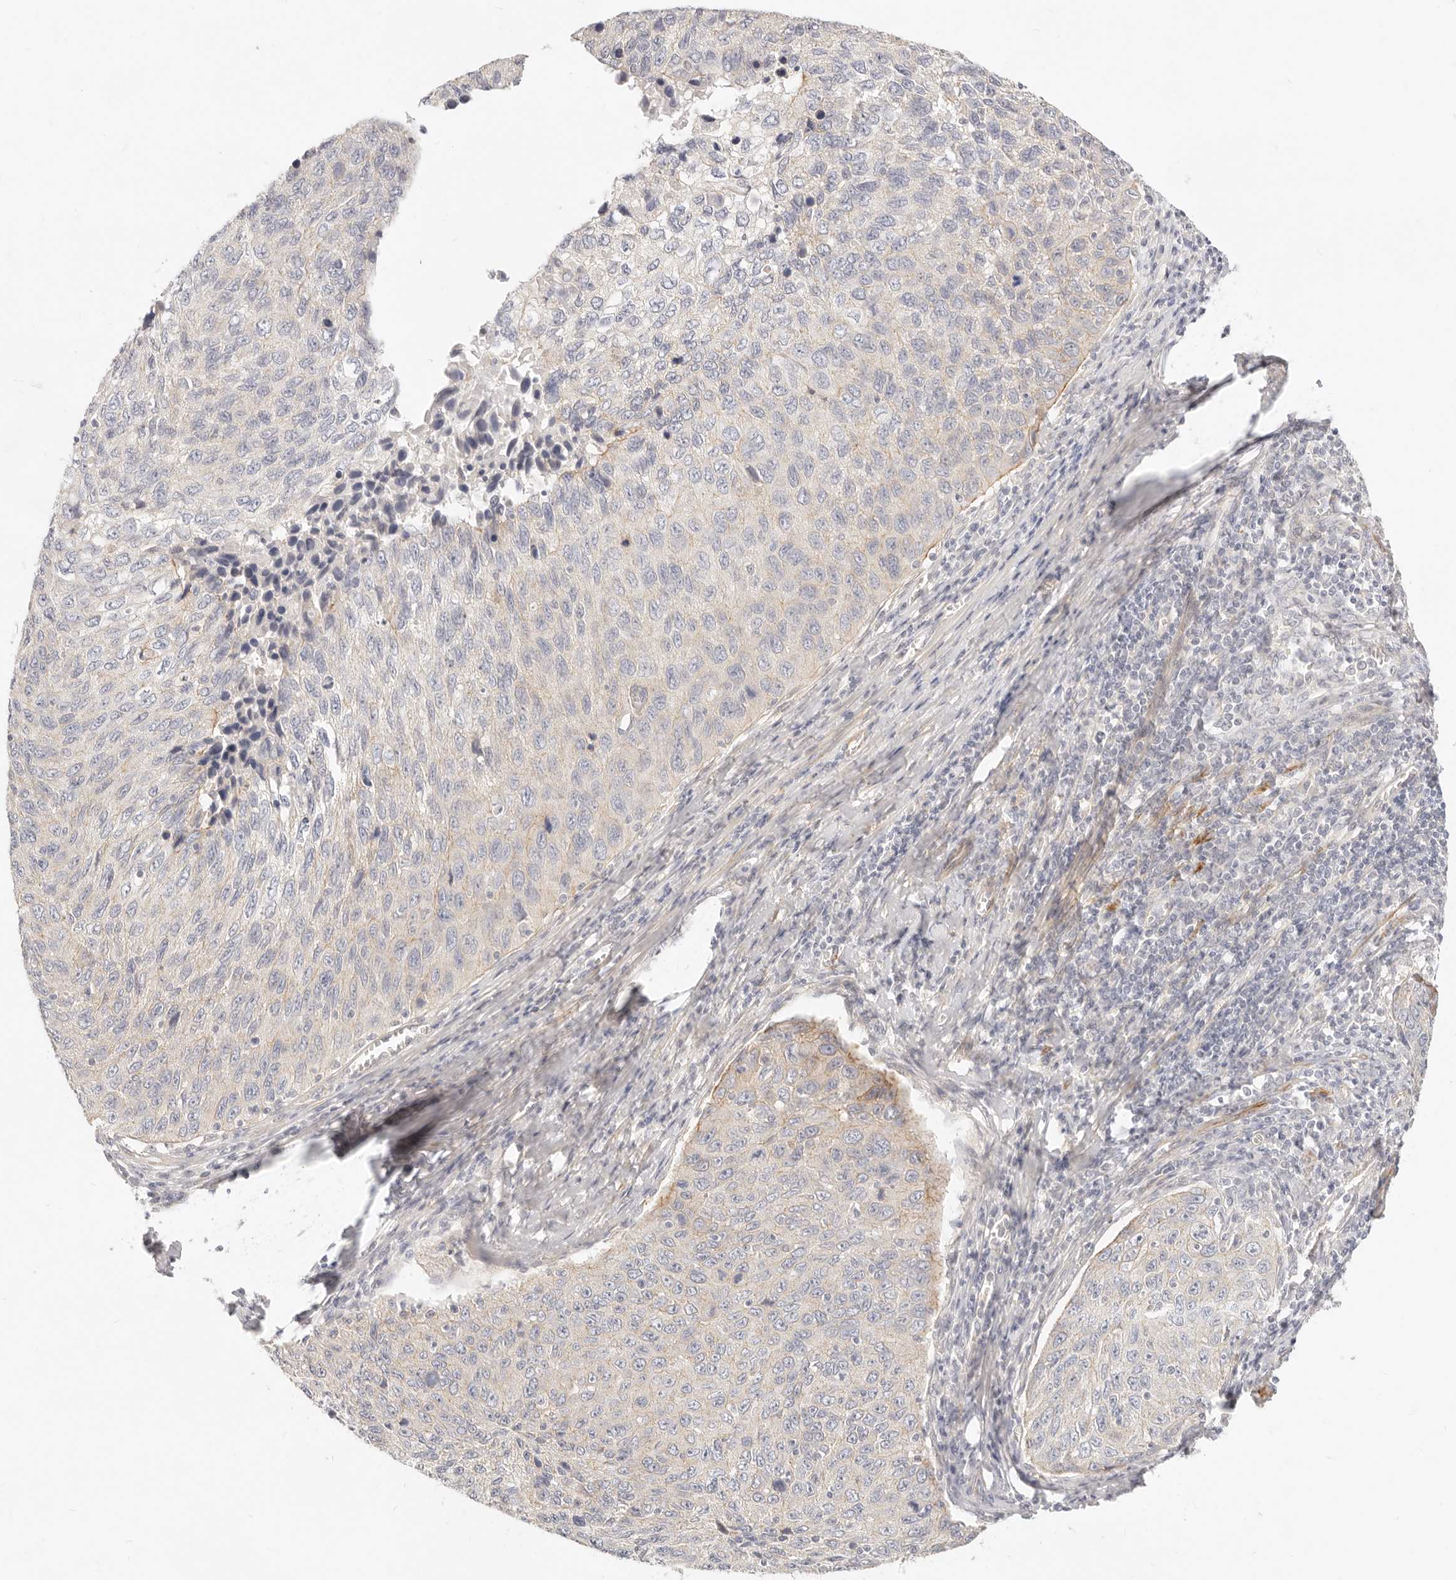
{"staining": {"intensity": "negative", "quantity": "none", "location": "none"}, "tissue": "cervical cancer", "cell_type": "Tumor cells", "image_type": "cancer", "snomed": [{"axis": "morphology", "description": "Squamous cell carcinoma, NOS"}, {"axis": "topography", "description": "Cervix"}], "caption": "Immunohistochemistry (IHC) of human cervical cancer (squamous cell carcinoma) displays no positivity in tumor cells.", "gene": "UBXN10", "patient": {"sex": "female", "age": 53}}